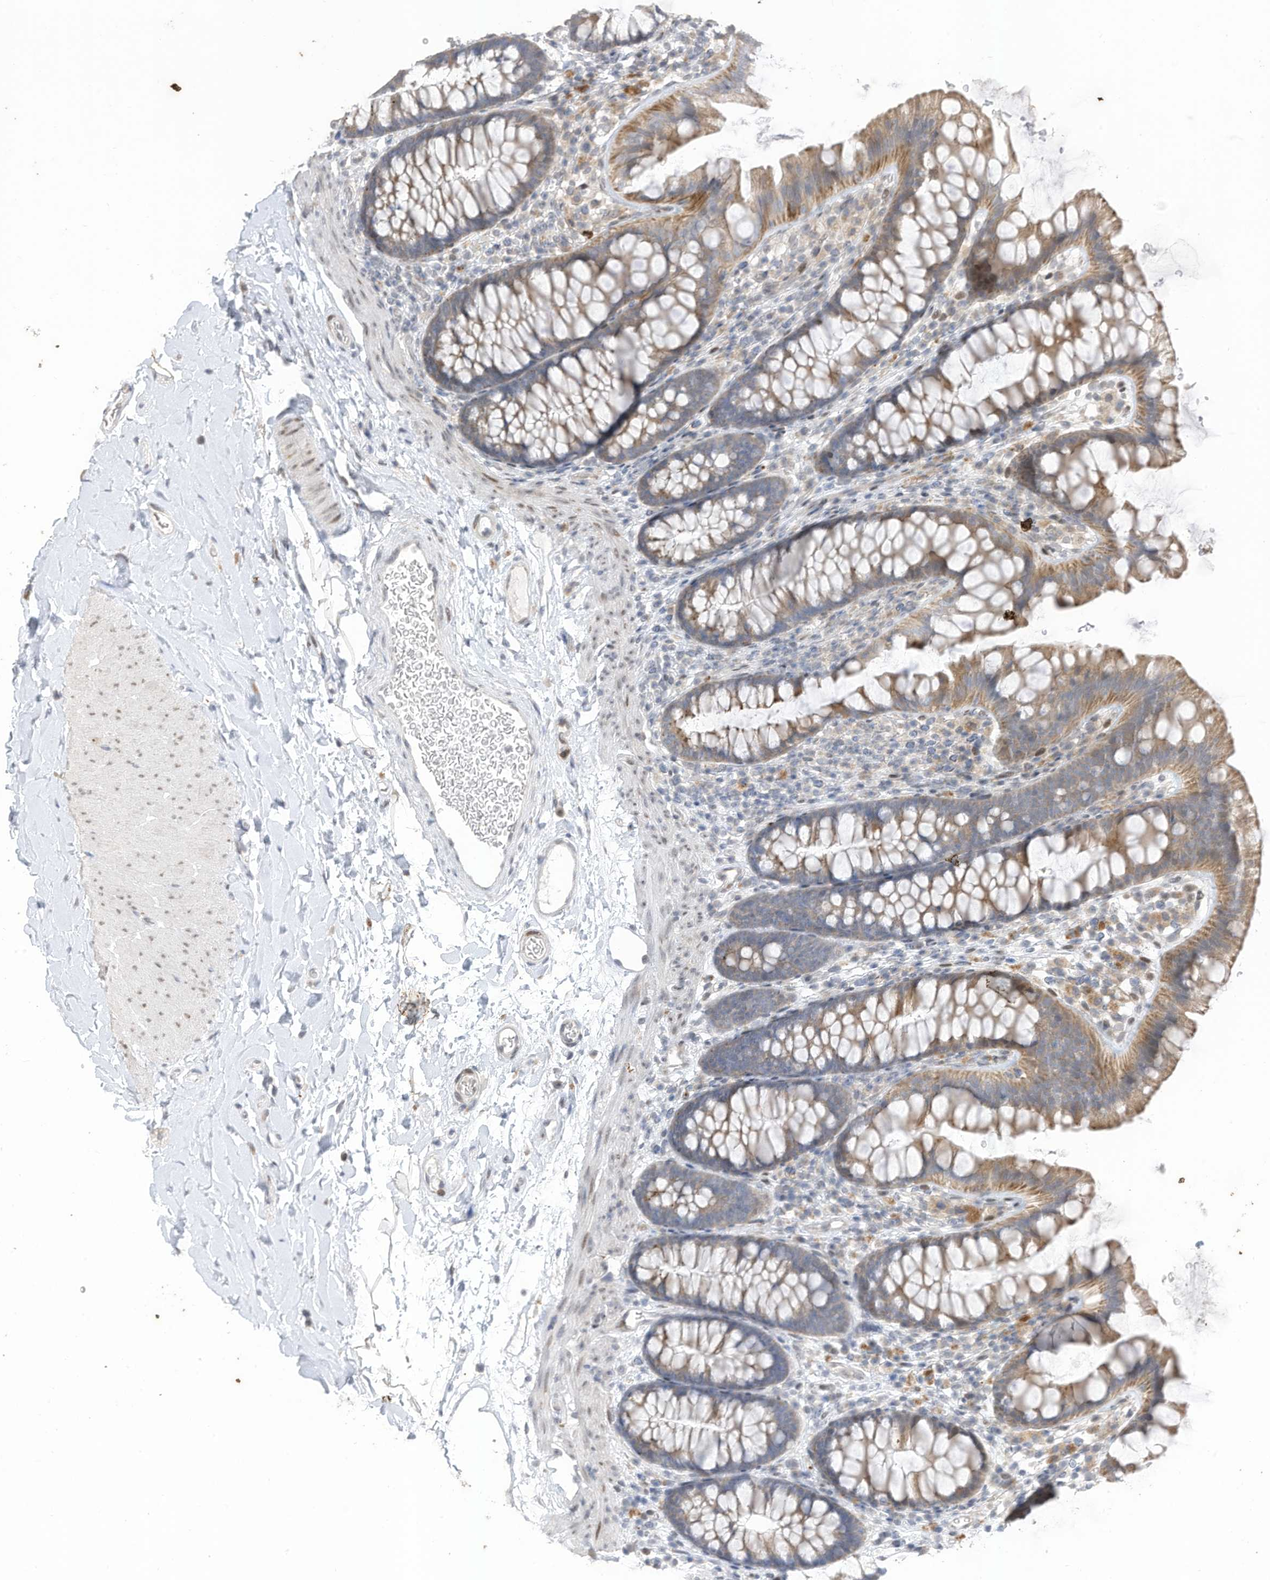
{"staining": {"intensity": "negative", "quantity": "none", "location": "none"}, "tissue": "colon", "cell_type": "Endothelial cells", "image_type": "normal", "snomed": [{"axis": "morphology", "description": "Normal tissue, NOS"}, {"axis": "topography", "description": "Colon"}], "caption": "An image of colon stained for a protein reveals no brown staining in endothelial cells.", "gene": "RABL3", "patient": {"sex": "female", "age": 62}}